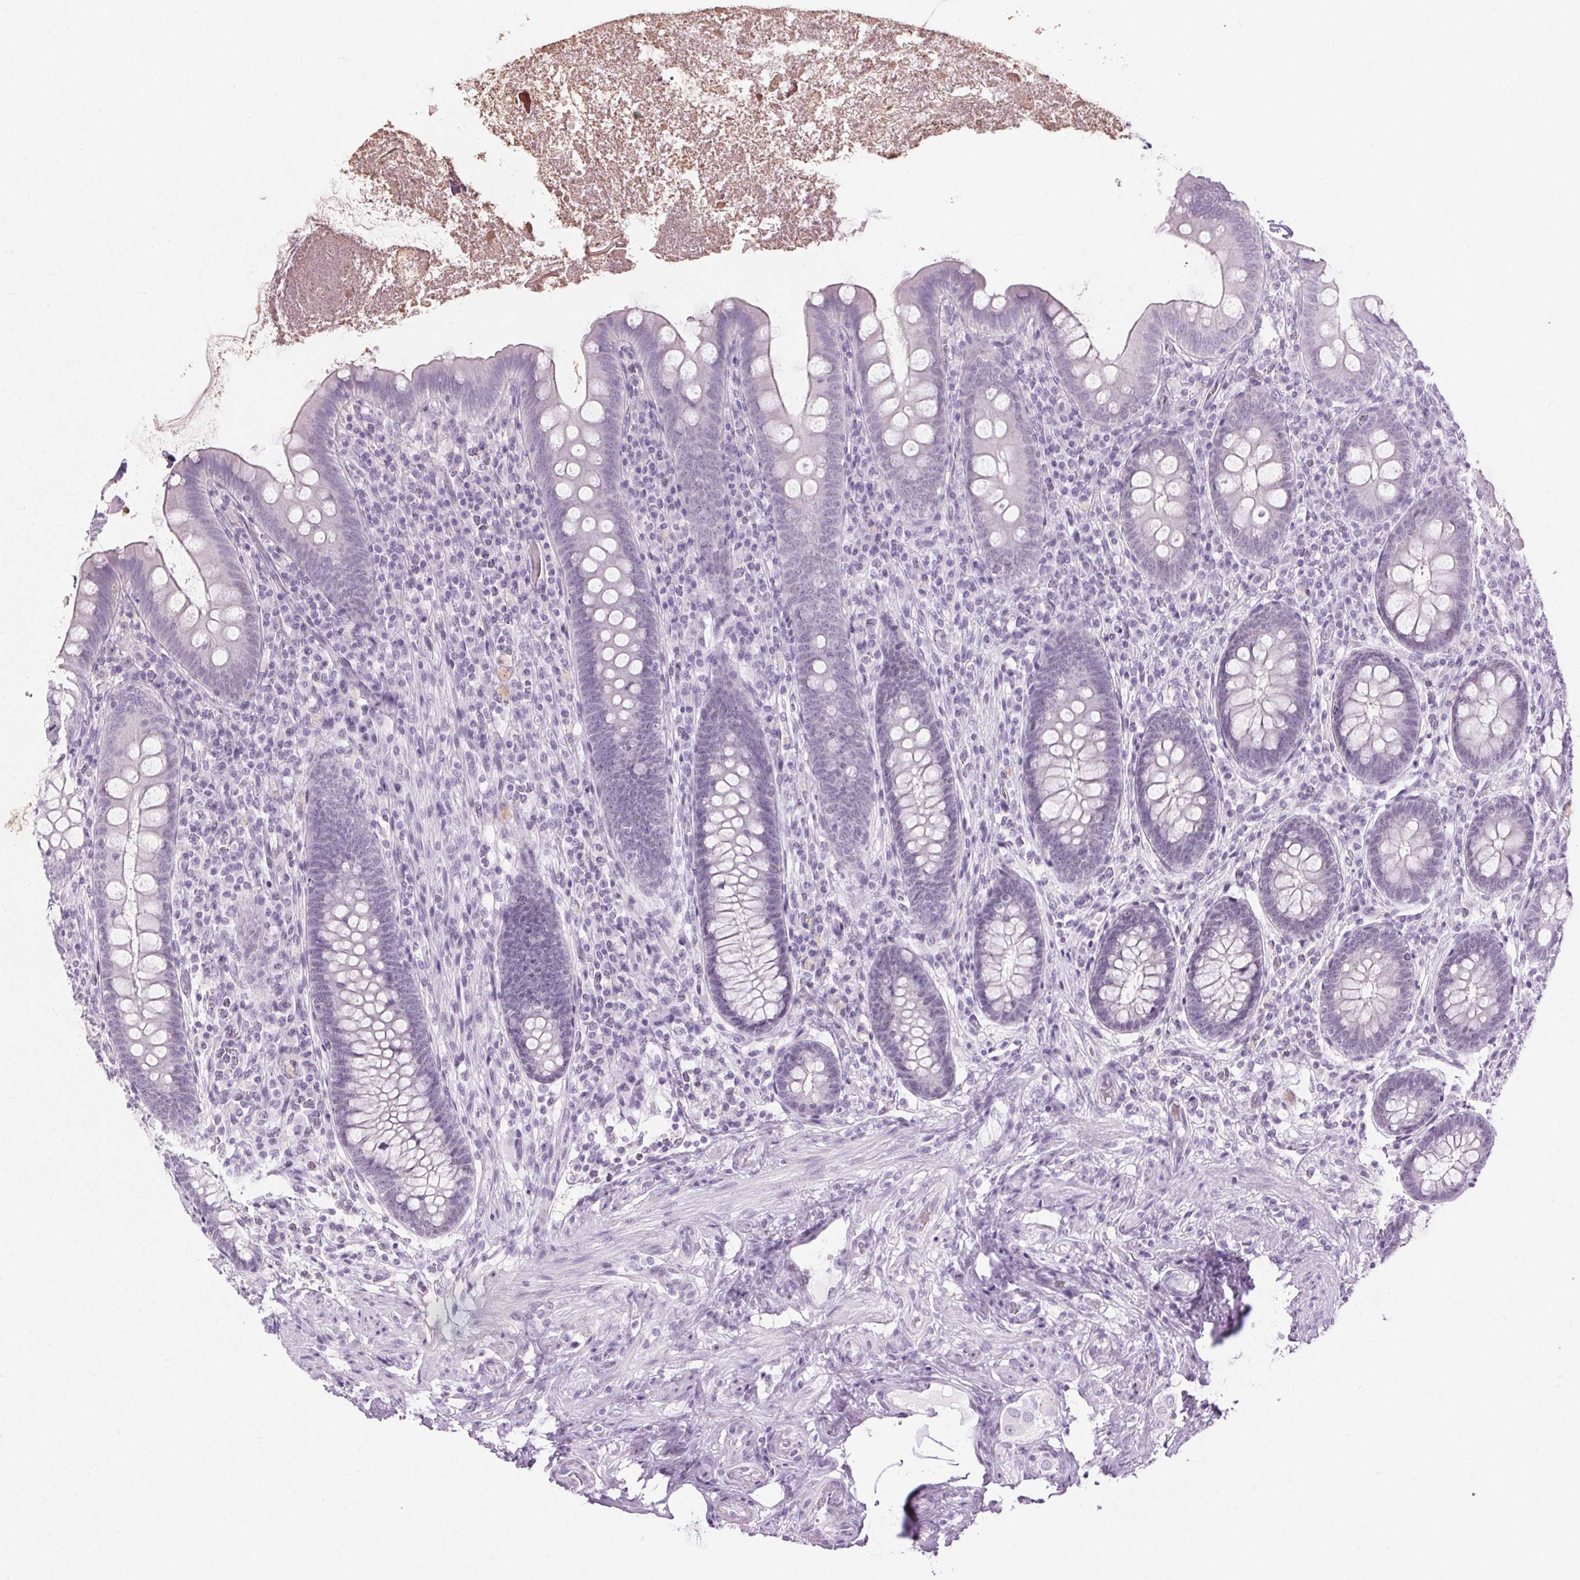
{"staining": {"intensity": "negative", "quantity": "none", "location": "none"}, "tissue": "appendix", "cell_type": "Glandular cells", "image_type": "normal", "snomed": [{"axis": "morphology", "description": "Normal tissue, NOS"}, {"axis": "topography", "description": "Appendix"}], "caption": "This is an immunohistochemistry photomicrograph of normal human appendix. There is no positivity in glandular cells.", "gene": "BEND2", "patient": {"sex": "male", "age": 71}}